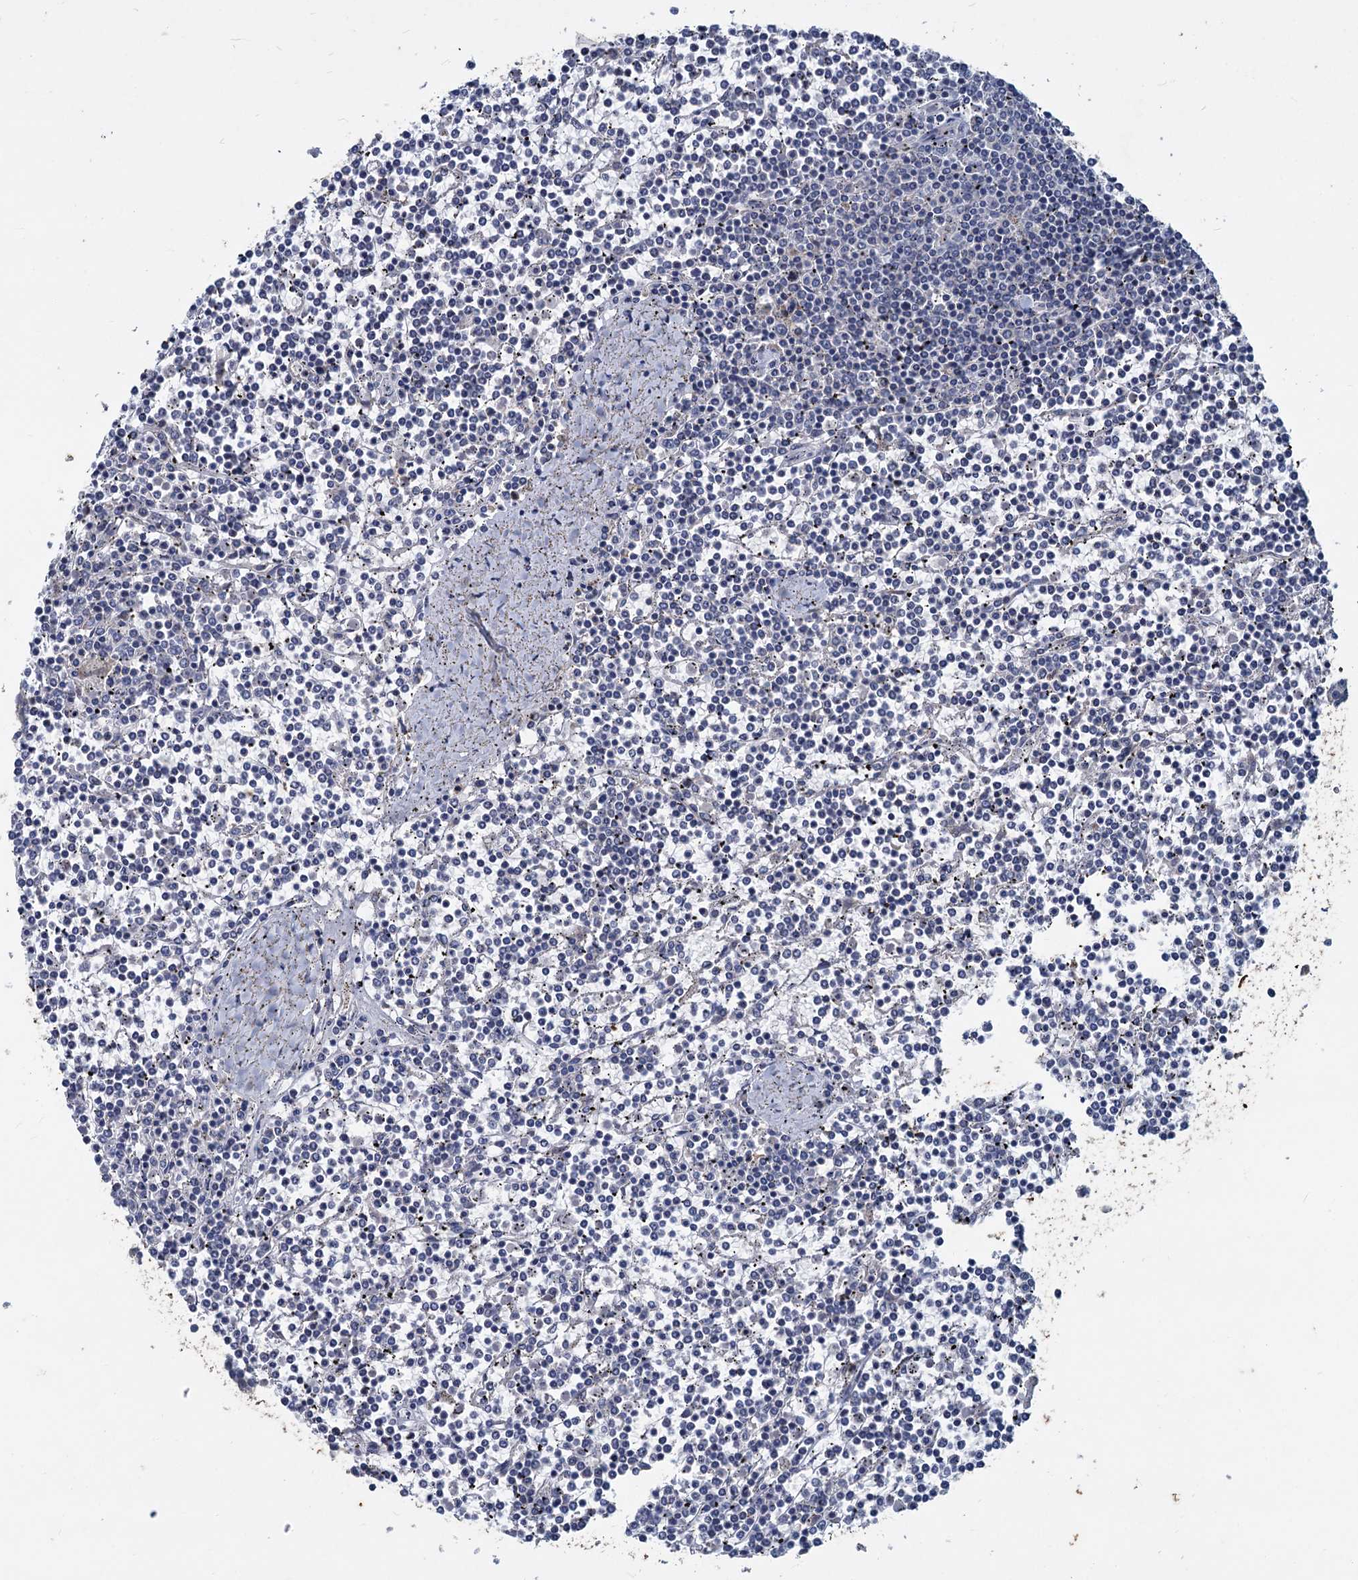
{"staining": {"intensity": "negative", "quantity": "none", "location": "none"}, "tissue": "lymphoma", "cell_type": "Tumor cells", "image_type": "cancer", "snomed": [{"axis": "morphology", "description": "Malignant lymphoma, non-Hodgkin's type, Low grade"}, {"axis": "topography", "description": "Spleen"}], "caption": "Low-grade malignant lymphoma, non-Hodgkin's type stained for a protein using IHC reveals no expression tumor cells.", "gene": "SLC2A7", "patient": {"sex": "female", "age": 19}}